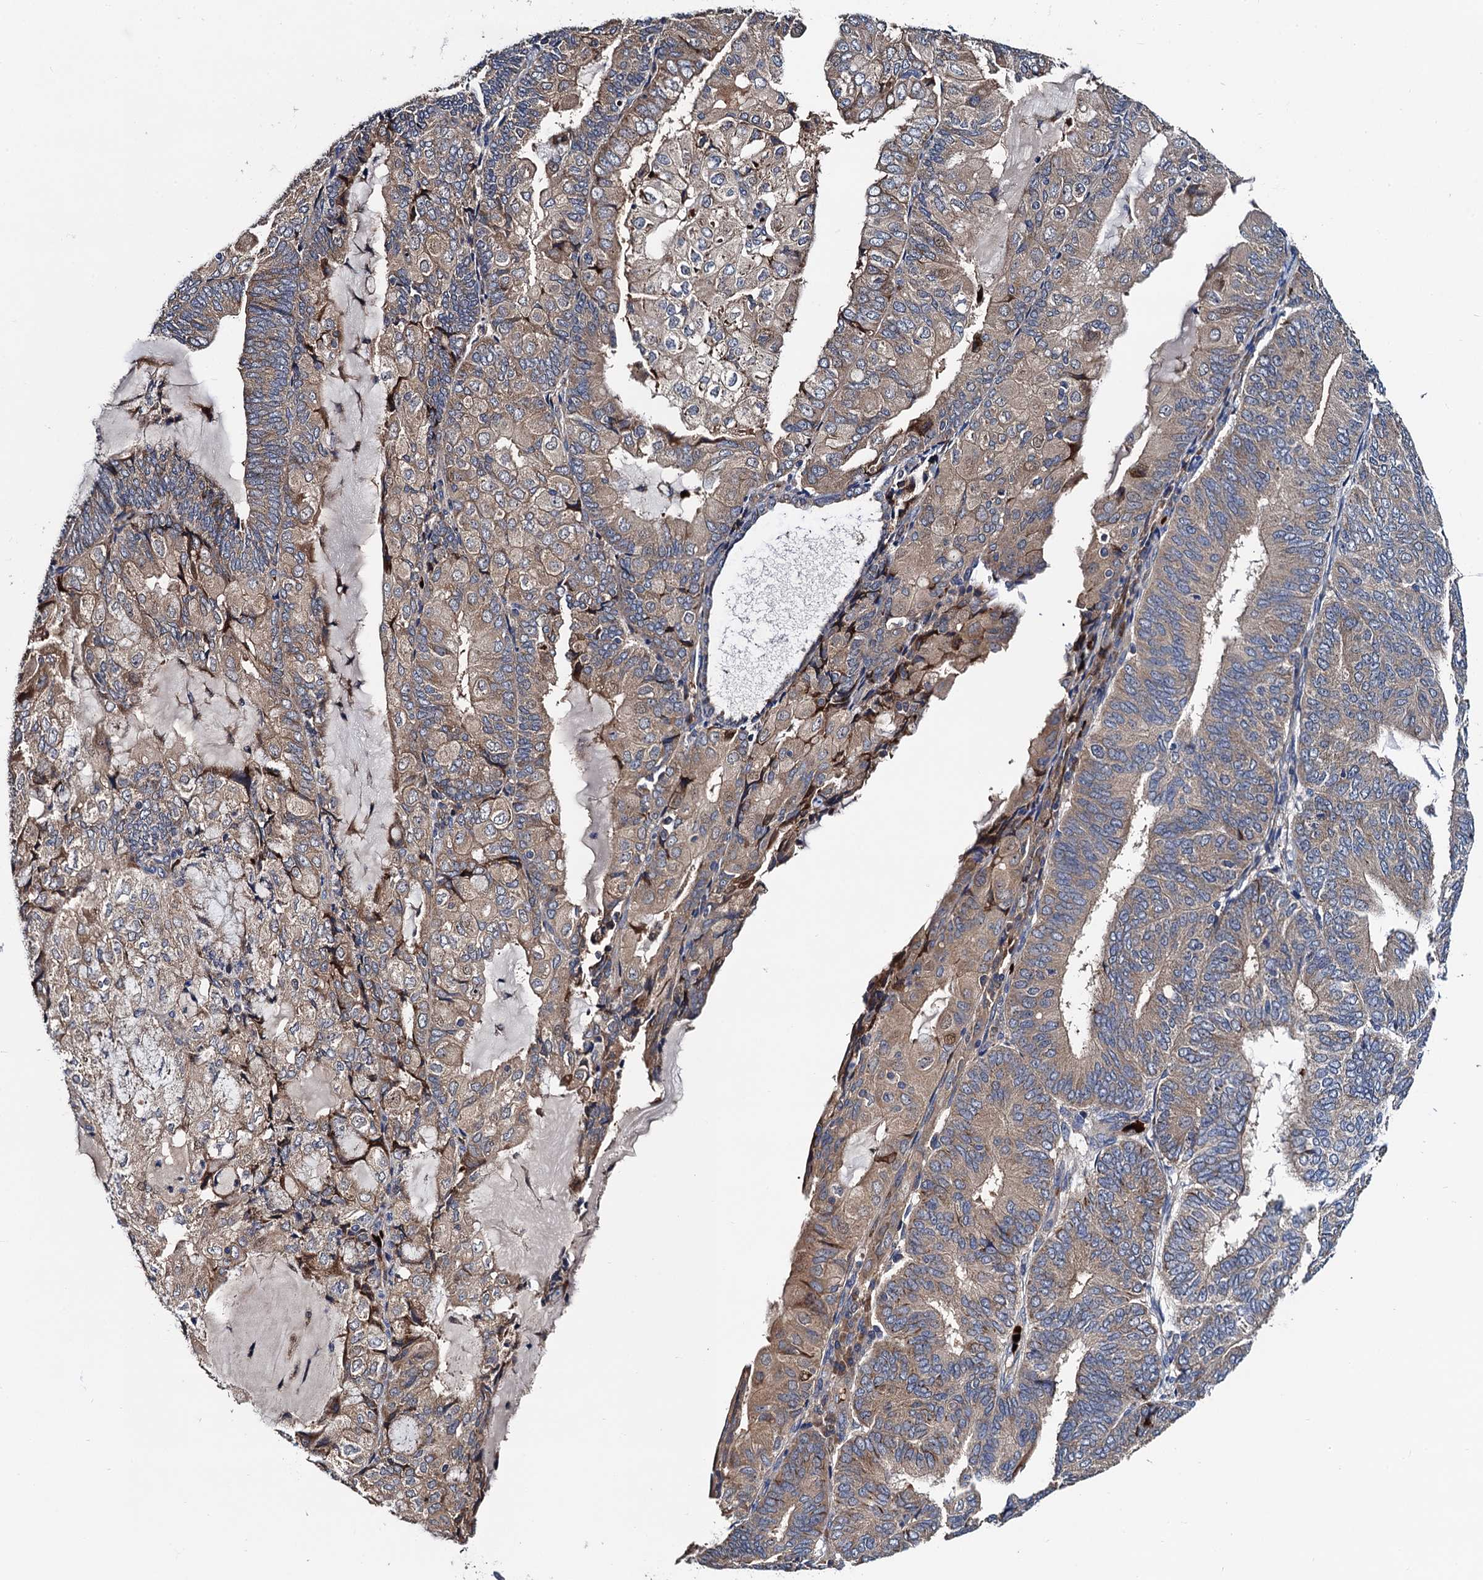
{"staining": {"intensity": "weak", "quantity": "25%-75%", "location": "cytoplasmic/membranous"}, "tissue": "endometrial cancer", "cell_type": "Tumor cells", "image_type": "cancer", "snomed": [{"axis": "morphology", "description": "Adenocarcinoma, NOS"}, {"axis": "topography", "description": "Endometrium"}], "caption": "Immunohistochemical staining of endometrial cancer exhibits weak cytoplasmic/membranous protein staining in about 25%-75% of tumor cells.", "gene": "TRMT112", "patient": {"sex": "female", "age": 81}}